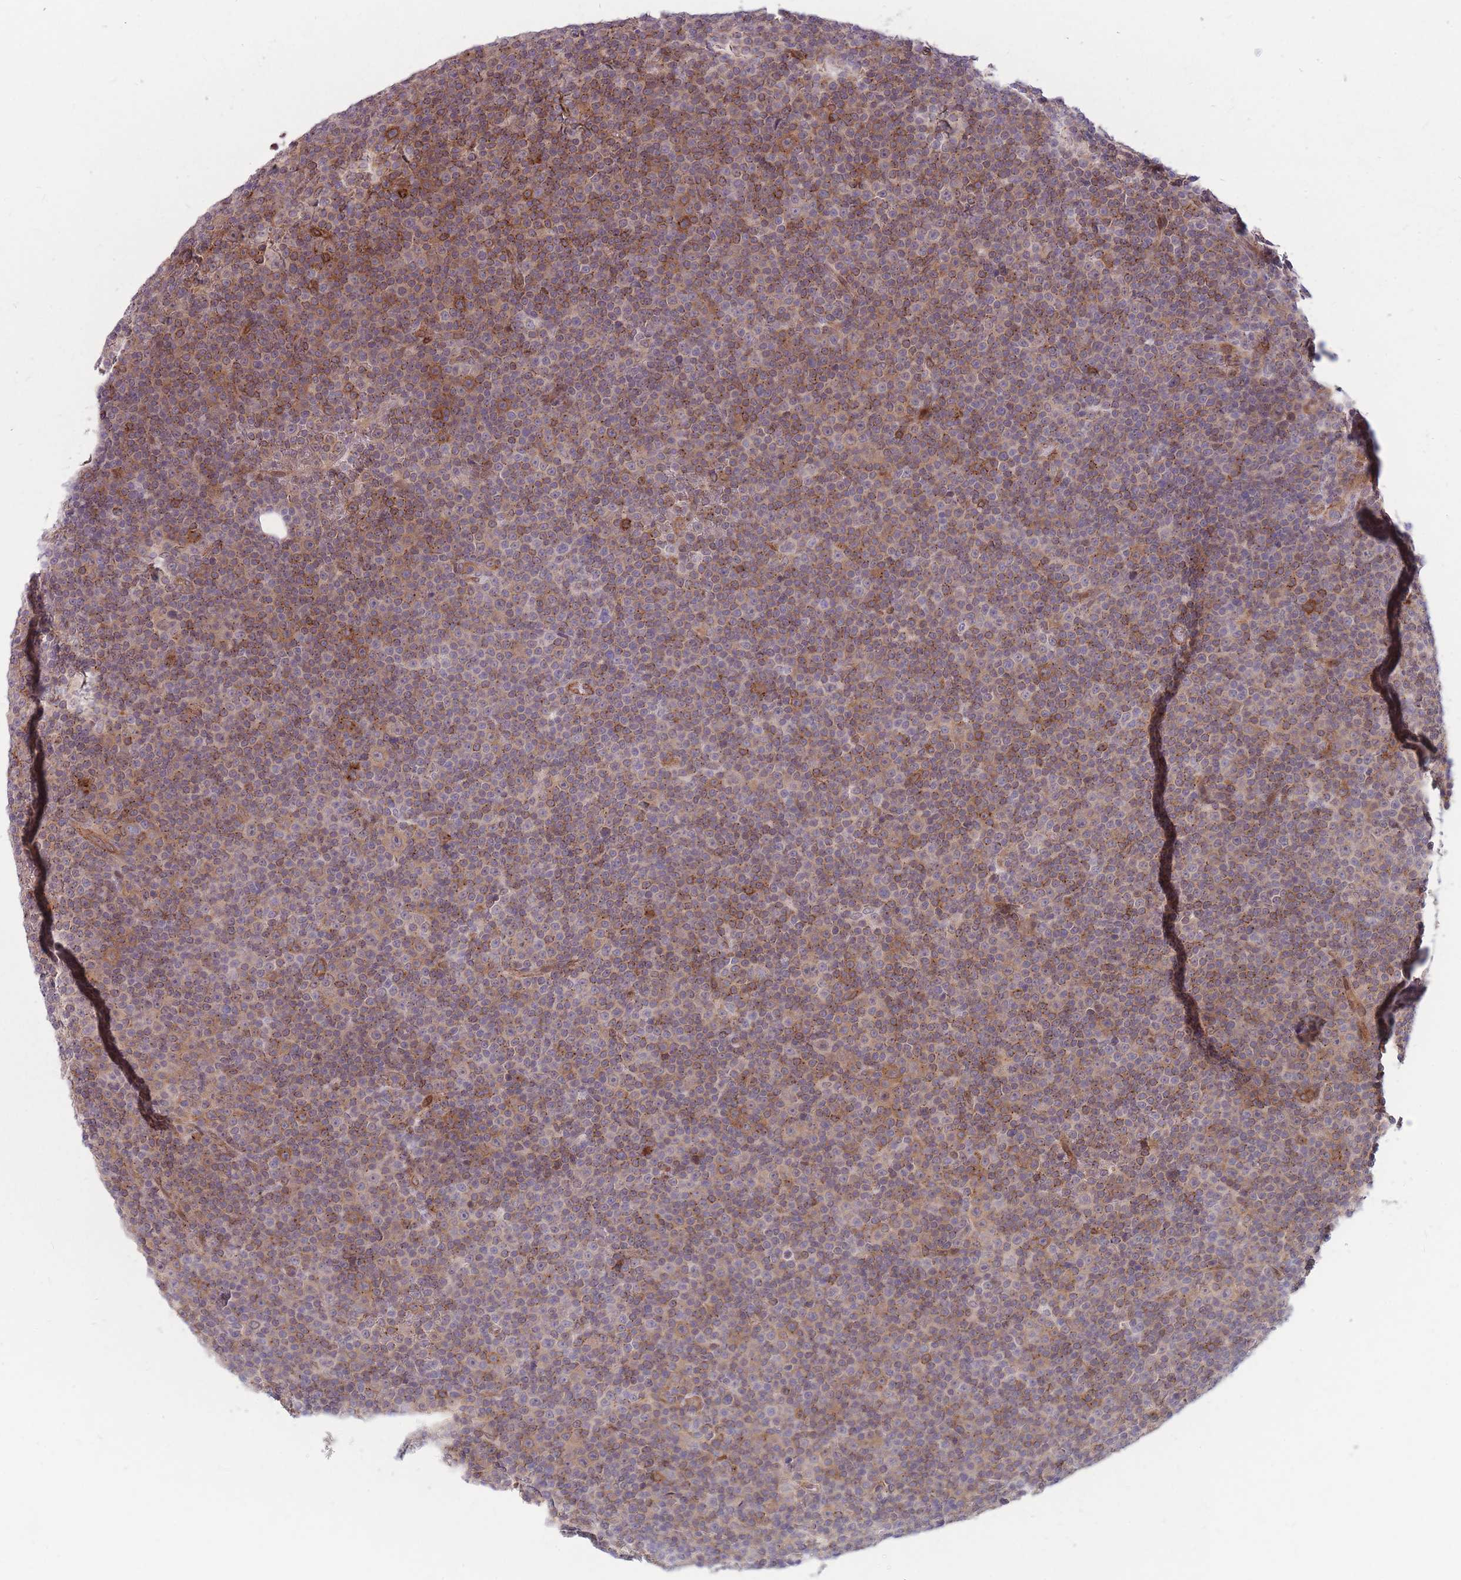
{"staining": {"intensity": "moderate", "quantity": "25%-75%", "location": "cytoplasmic/membranous"}, "tissue": "lymphoma", "cell_type": "Tumor cells", "image_type": "cancer", "snomed": [{"axis": "morphology", "description": "Malignant lymphoma, non-Hodgkin's type, Low grade"}, {"axis": "topography", "description": "Lymph node"}], "caption": "Tumor cells demonstrate medium levels of moderate cytoplasmic/membranous staining in about 25%-75% of cells in malignant lymphoma, non-Hodgkin's type (low-grade).", "gene": "TCF20", "patient": {"sex": "female", "age": 67}}